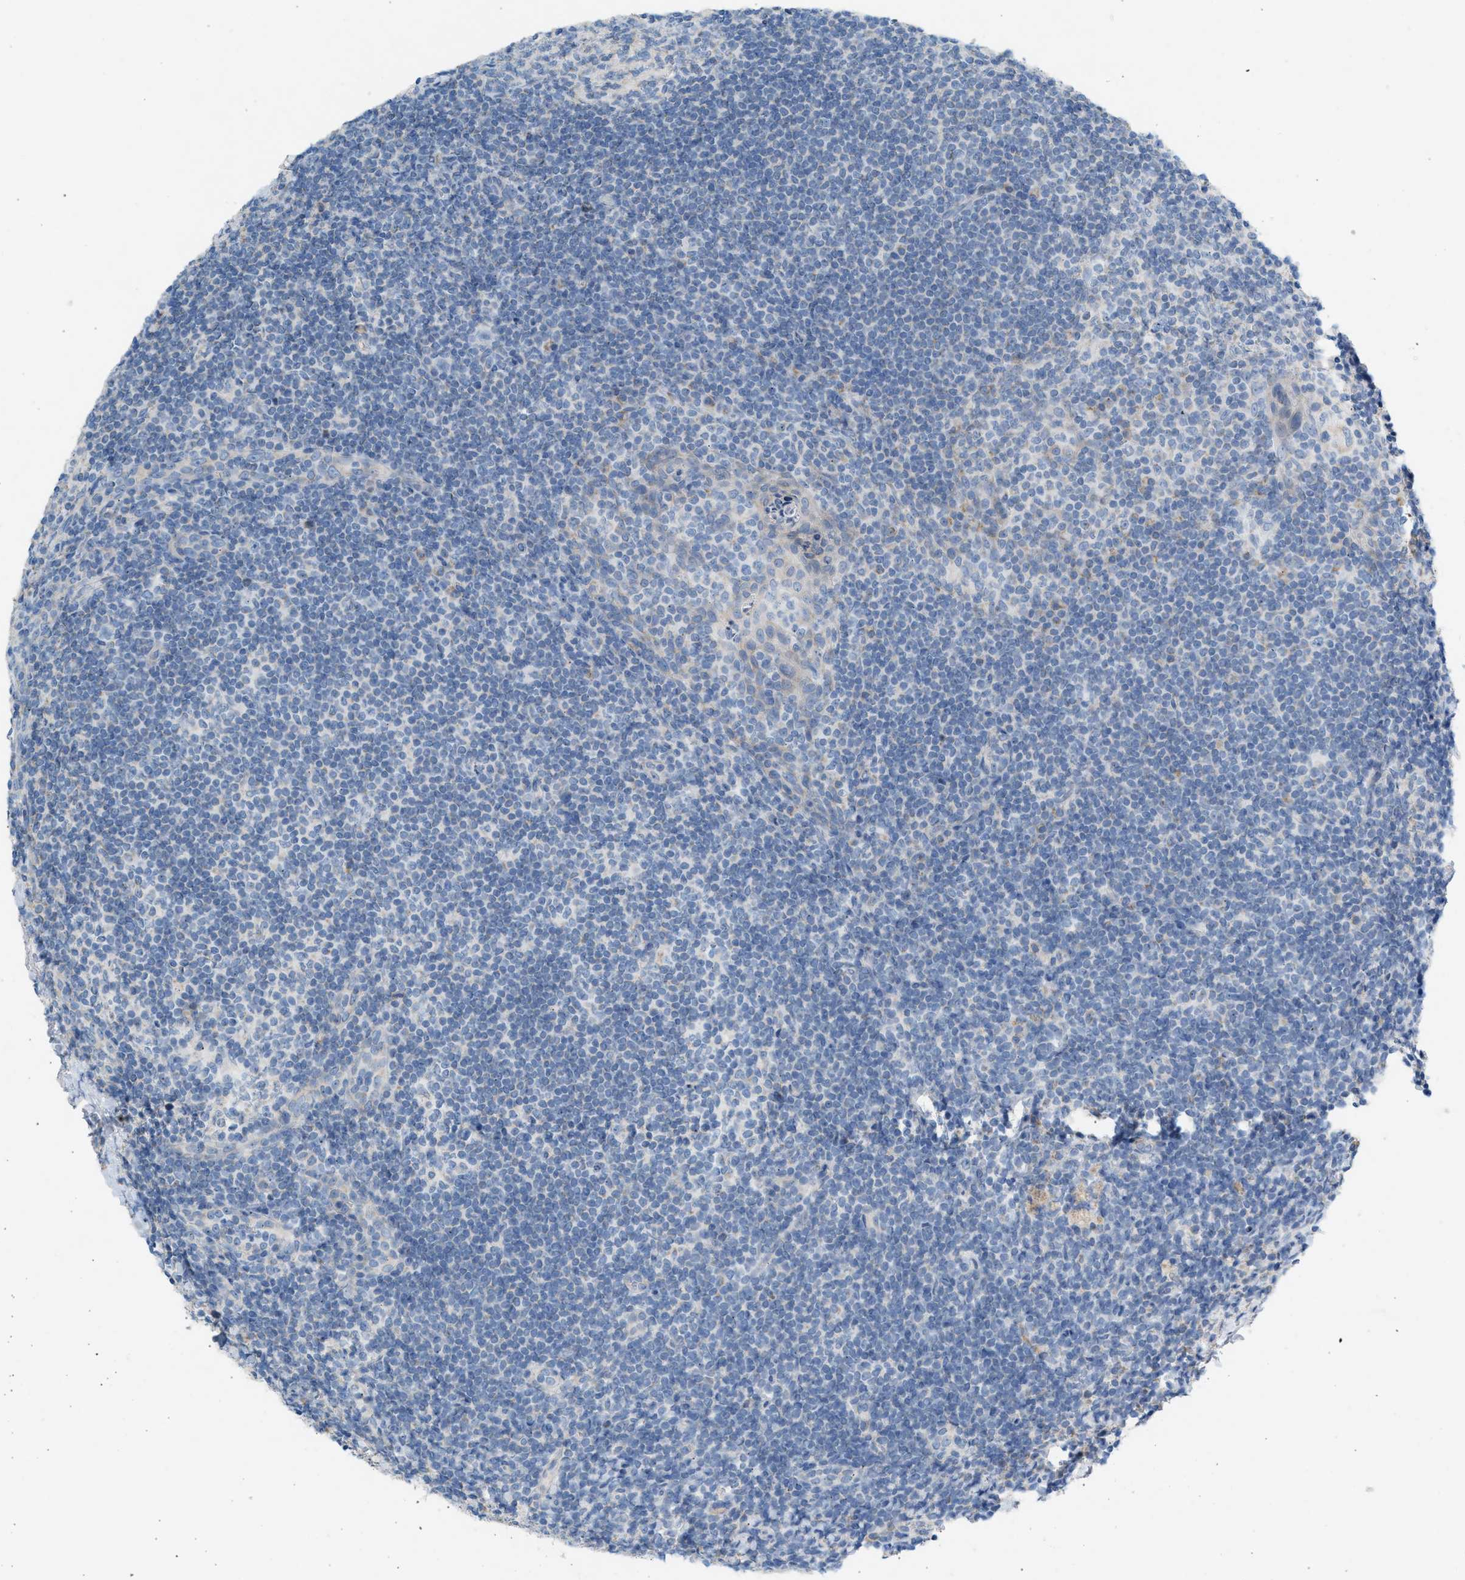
{"staining": {"intensity": "negative", "quantity": "none", "location": "none"}, "tissue": "tonsil", "cell_type": "Germinal center cells", "image_type": "normal", "snomed": [{"axis": "morphology", "description": "Normal tissue, NOS"}, {"axis": "topography", "description": "Tonsil"}], "caption": "Immunohistochemistry of normal tonsil displays no expression in germinal center cells. The staining is performed using DAB brown chromogen with nuclei counter-stained in using hematoxylin.", "gene": "NDUFS8", "patient": {"sex": "male", "age": 37}}